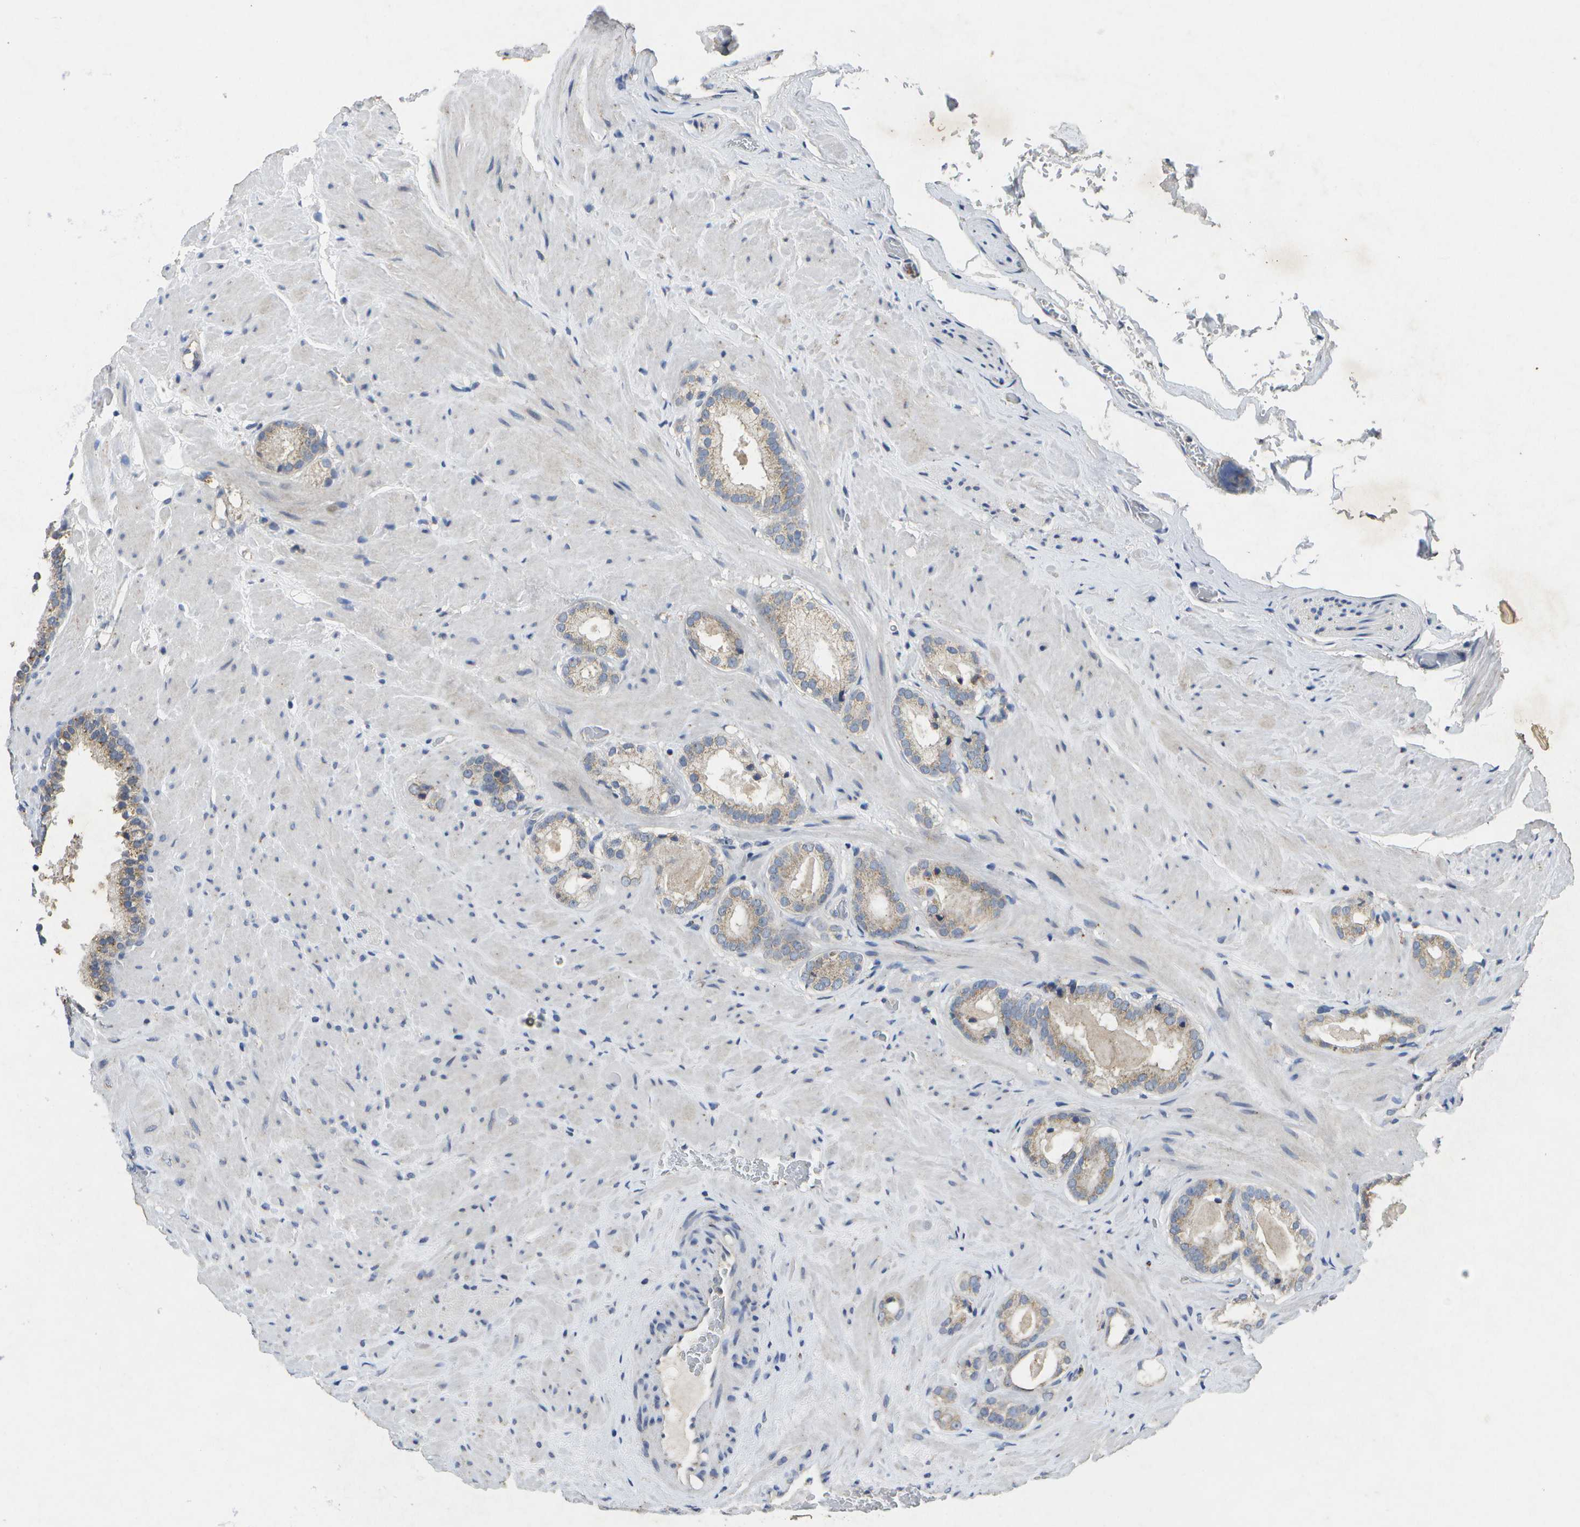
{"staining": {"intensity": "weak", "quantity": ">75%", "location": "cytoplasmic/membranous"}, "tissue": "prostate cancer", "cell_type": "Tumor cells", "image_type": "cancer", "snomed": [{"axis": "morphology", "description": "Adenocarcinoma, High grade"}, {"axis": "topography", "description": "Prostate"}], "caption": "Prostate high-grade adenocarcinoma was stained to show a protein in brown. There is low levels of weak cytoplasmic/membranous staining in approximately >75% of tumor cells. The staining is performed using DAB (3,3'-diaminobenzidine) brown chromogen to label protein expression. The nuclei are counter-stained blue using hematoxylin.", "gene": "KDELR1", "patient": {"sex": "male", "age": 64}}